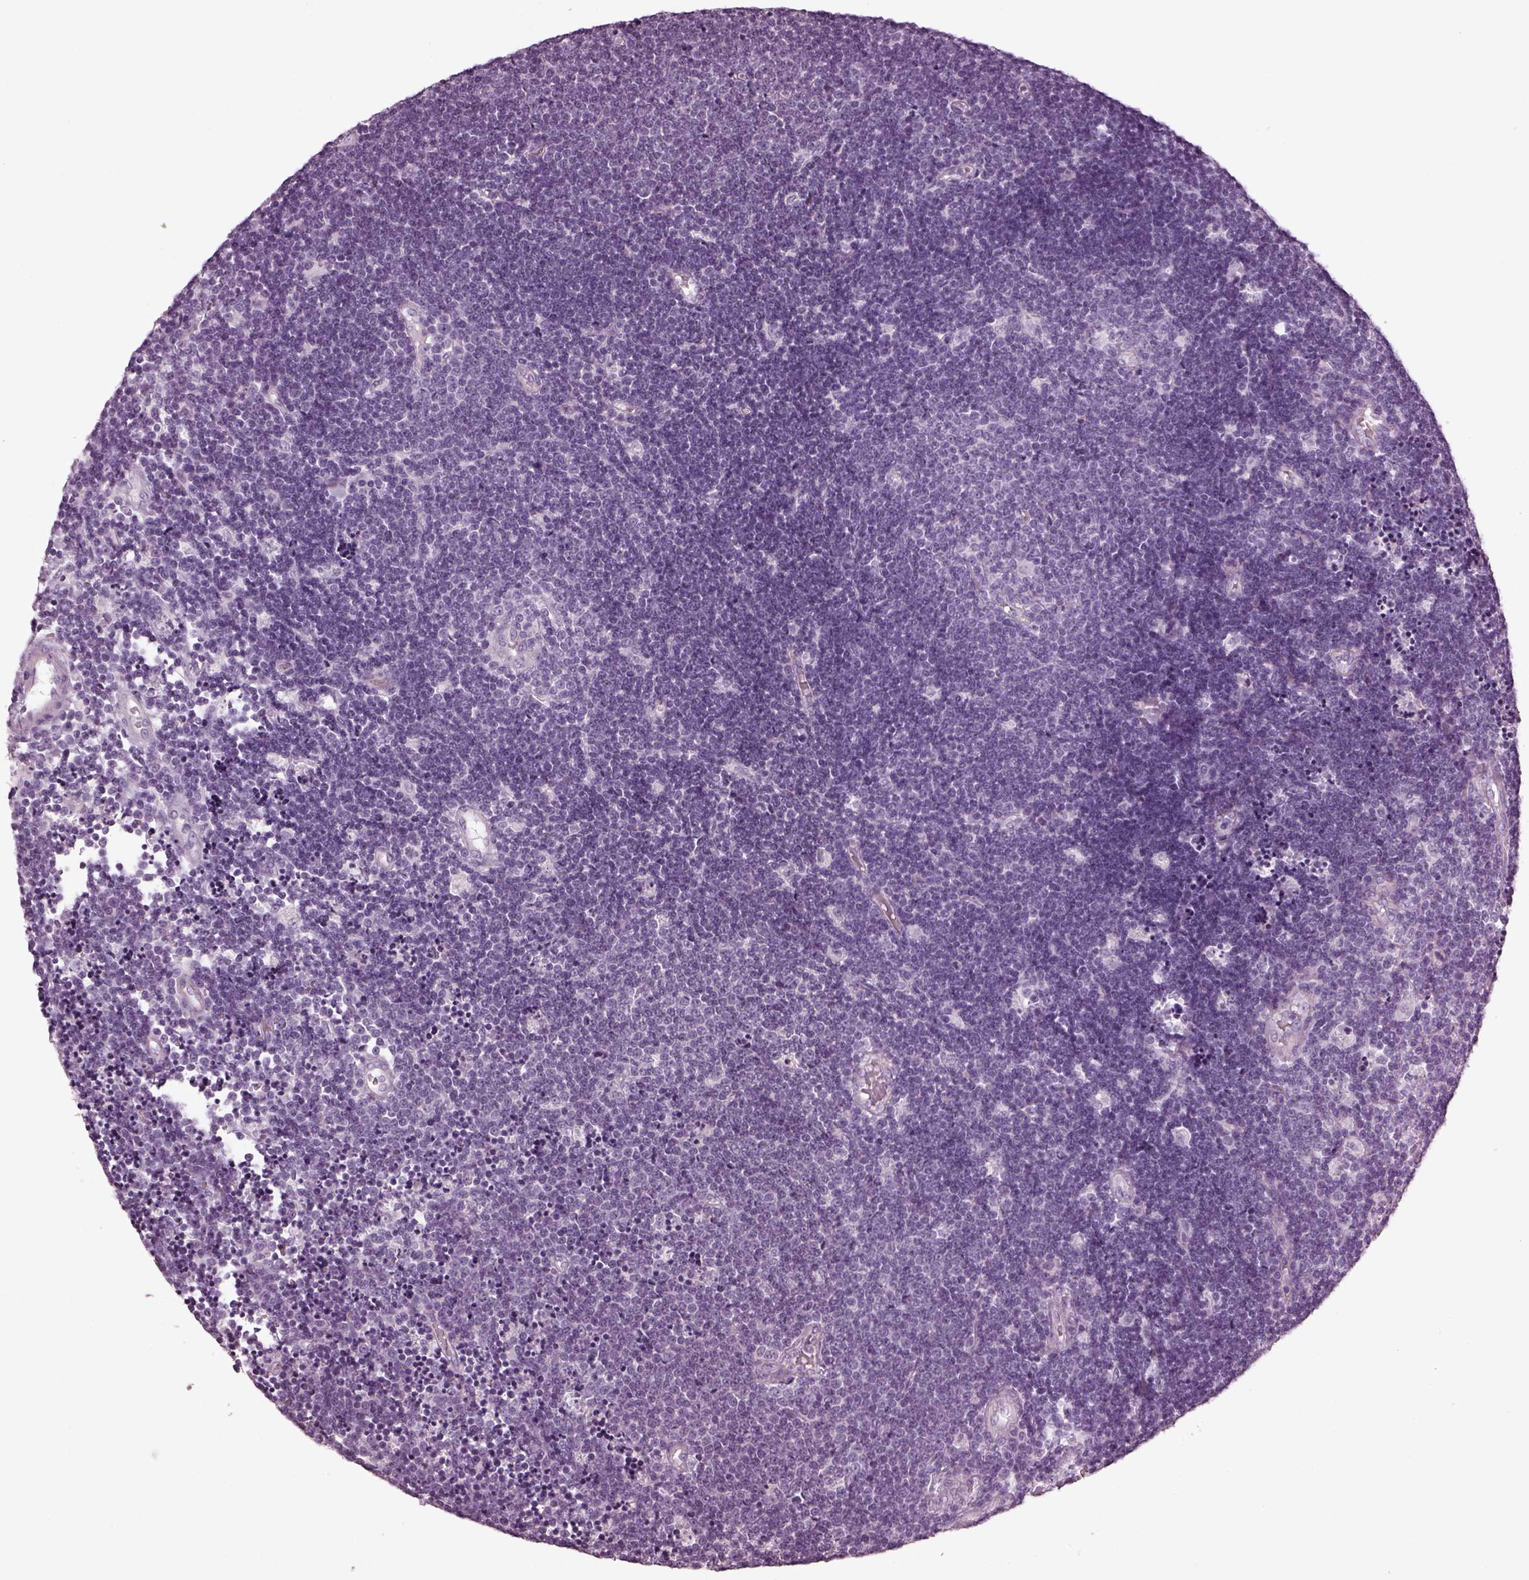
{"staining": {"intensity": "negative", "quantity": "none", "location": "none"}, "tissue": "lymphoma", "cell_type": "Tumor cells", "image_type": "cancer", "snomed": [{"axis": "morphology", "description": "Malignant lymphoma, non-Hodgkin's type, Low grade"}, {"axis": "topography", "description": "Brain"}], "caption": "Immunohistochemistry (IHC) photomicrograph of human malignant lymphoma, non-Hodgkin's type (low-grade) stained for a protein (brown), which shows no expression in tumor cells.", "gene": "PDC", "patient": {"sex": "female", "age": 66}}